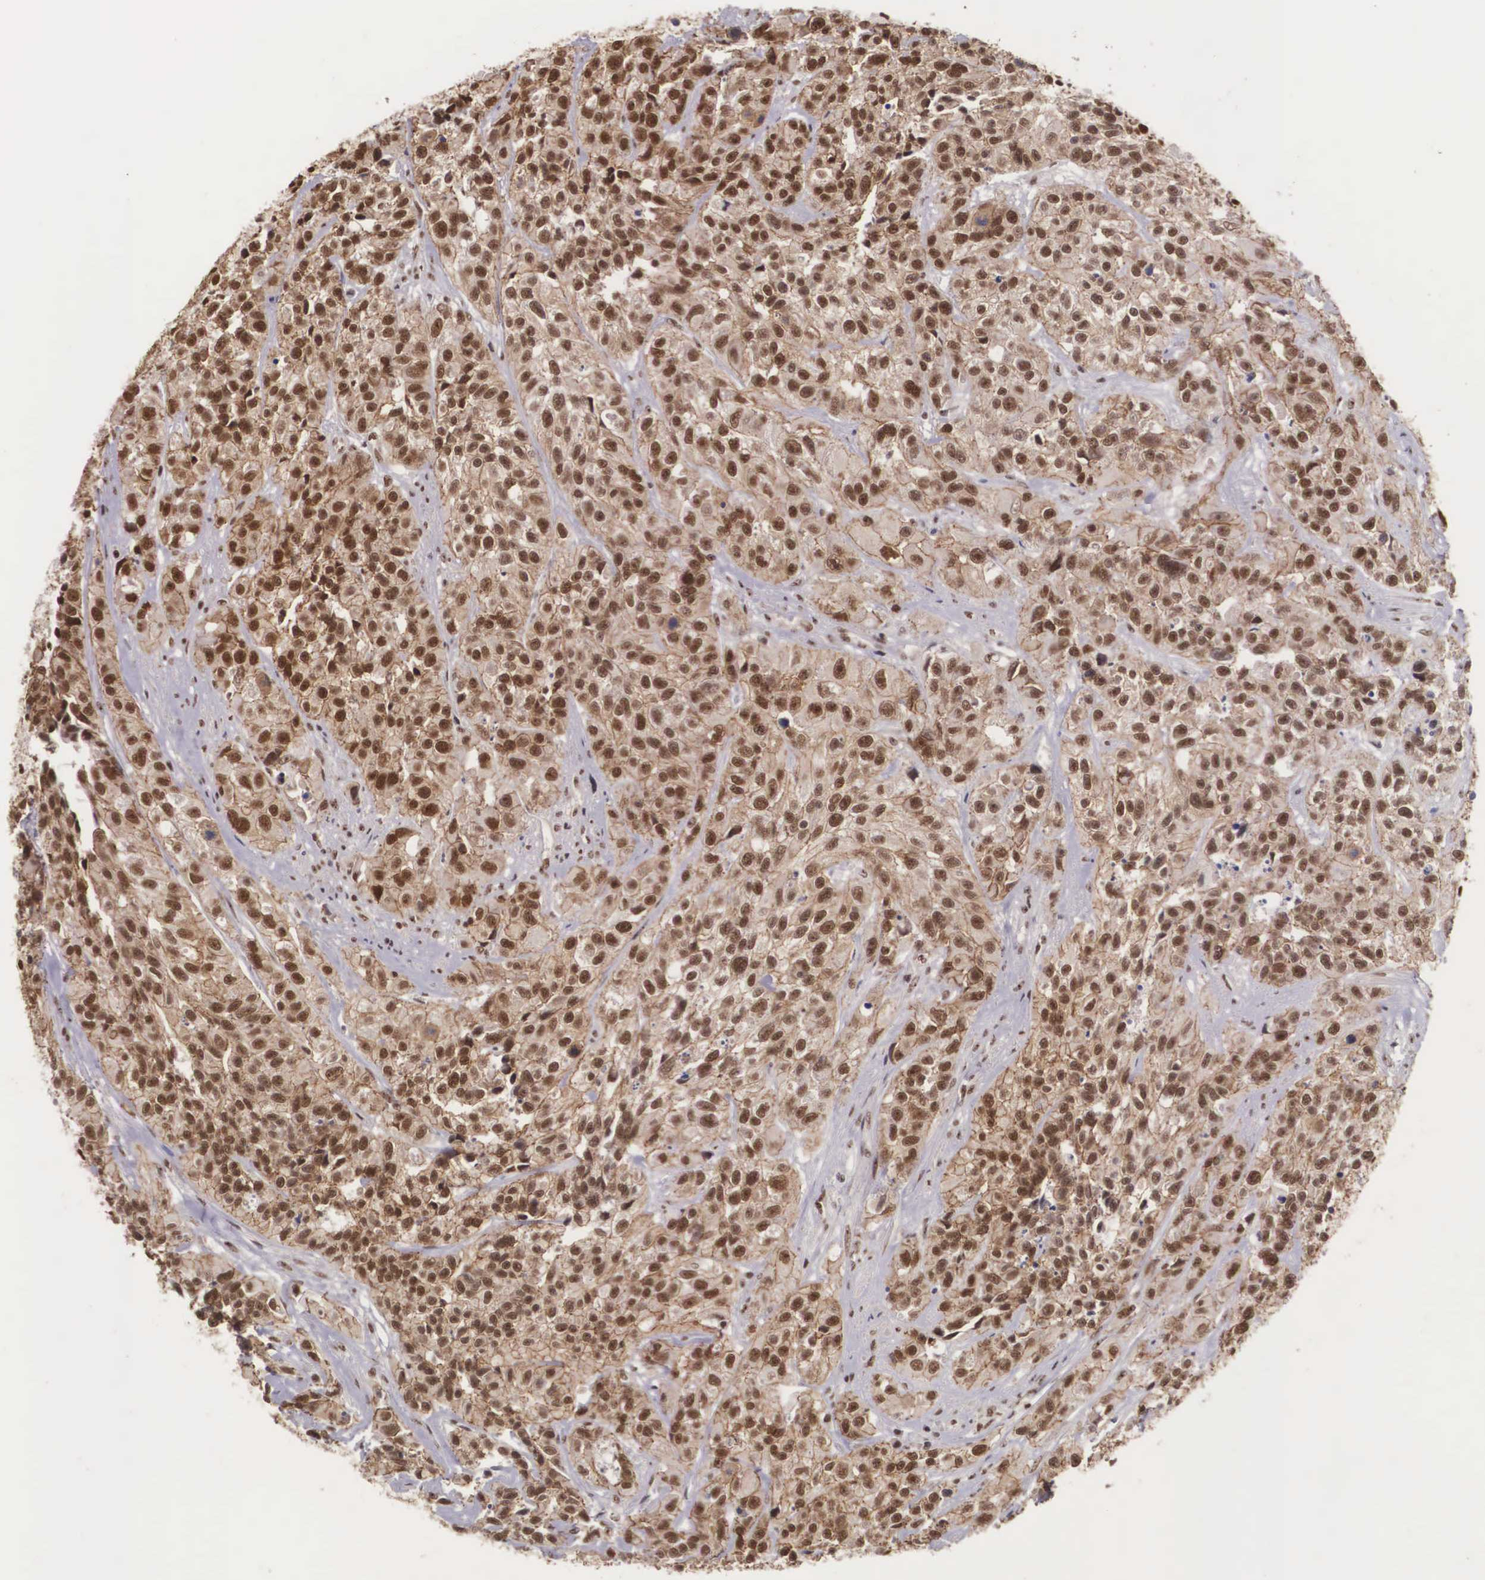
{"staining": {"intensity": "strong", "quantity": ">75%", "location": "cytoplasmic/membranous,nuclear"}, "tissue": "urothelial cancer", "cell_type": "Tumor cells", "image_type": "cancer", "snomed": [{"axis": "morphology", "description": "Urothelial carcinoma, High grade"}, {"axis": "topography", "description": "Urinary bladder"}], "caption": "Strong cytoplasmic/membranous and nuclear positivity is identified in about >75% of tumor cells in high-grade urothelial carcinoma.", "gene": "POLR2F", "patient": {"sex": "female", "age": 81}}